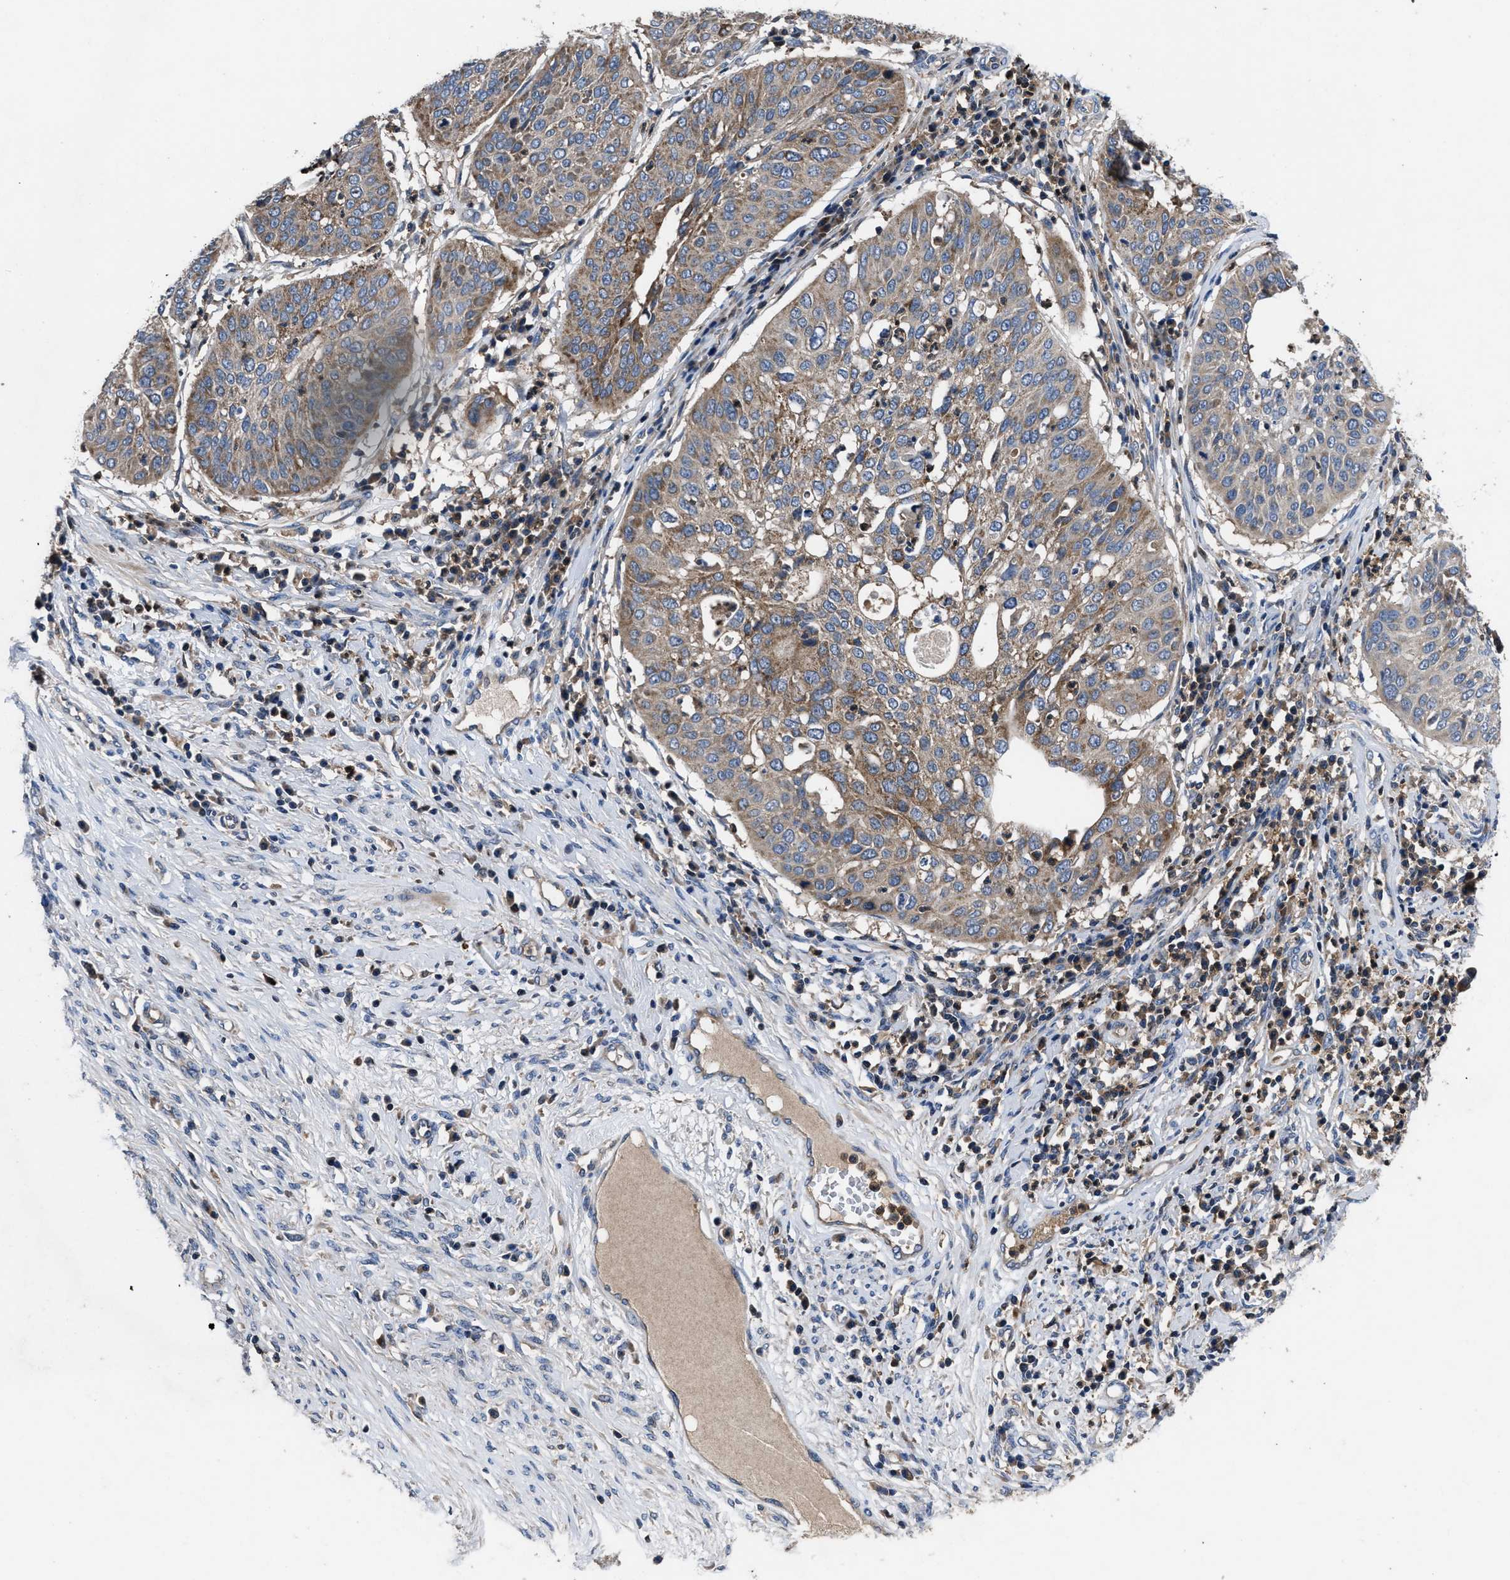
{"staining": {"intensity": "moderate", "quantity": ">75%", "location": "cytoplasmic/membranous"}, "tissue": "cervical cancer", "cell_type": "Tumor cells", "image_type": "cancer", "snomed": [{"axis": "morphology", "description": "Normal tissue, NOS"}, {"axis": "morphology", "description": "Squamous cell carcinoma, NOS"}, {"axis": "topography", "description": "Cervix"}], "caption": "Immunohistochemical staining of human cervical cancer reveals medium levels of moderate cytoplasmic/membranous protein staining in approximately >75% of tumor cells. (brown staining indicates protein expression, while blue staining denotes nuclei).", "gene": "YBEY", "patient": {"sex": "female", "age": 39}}